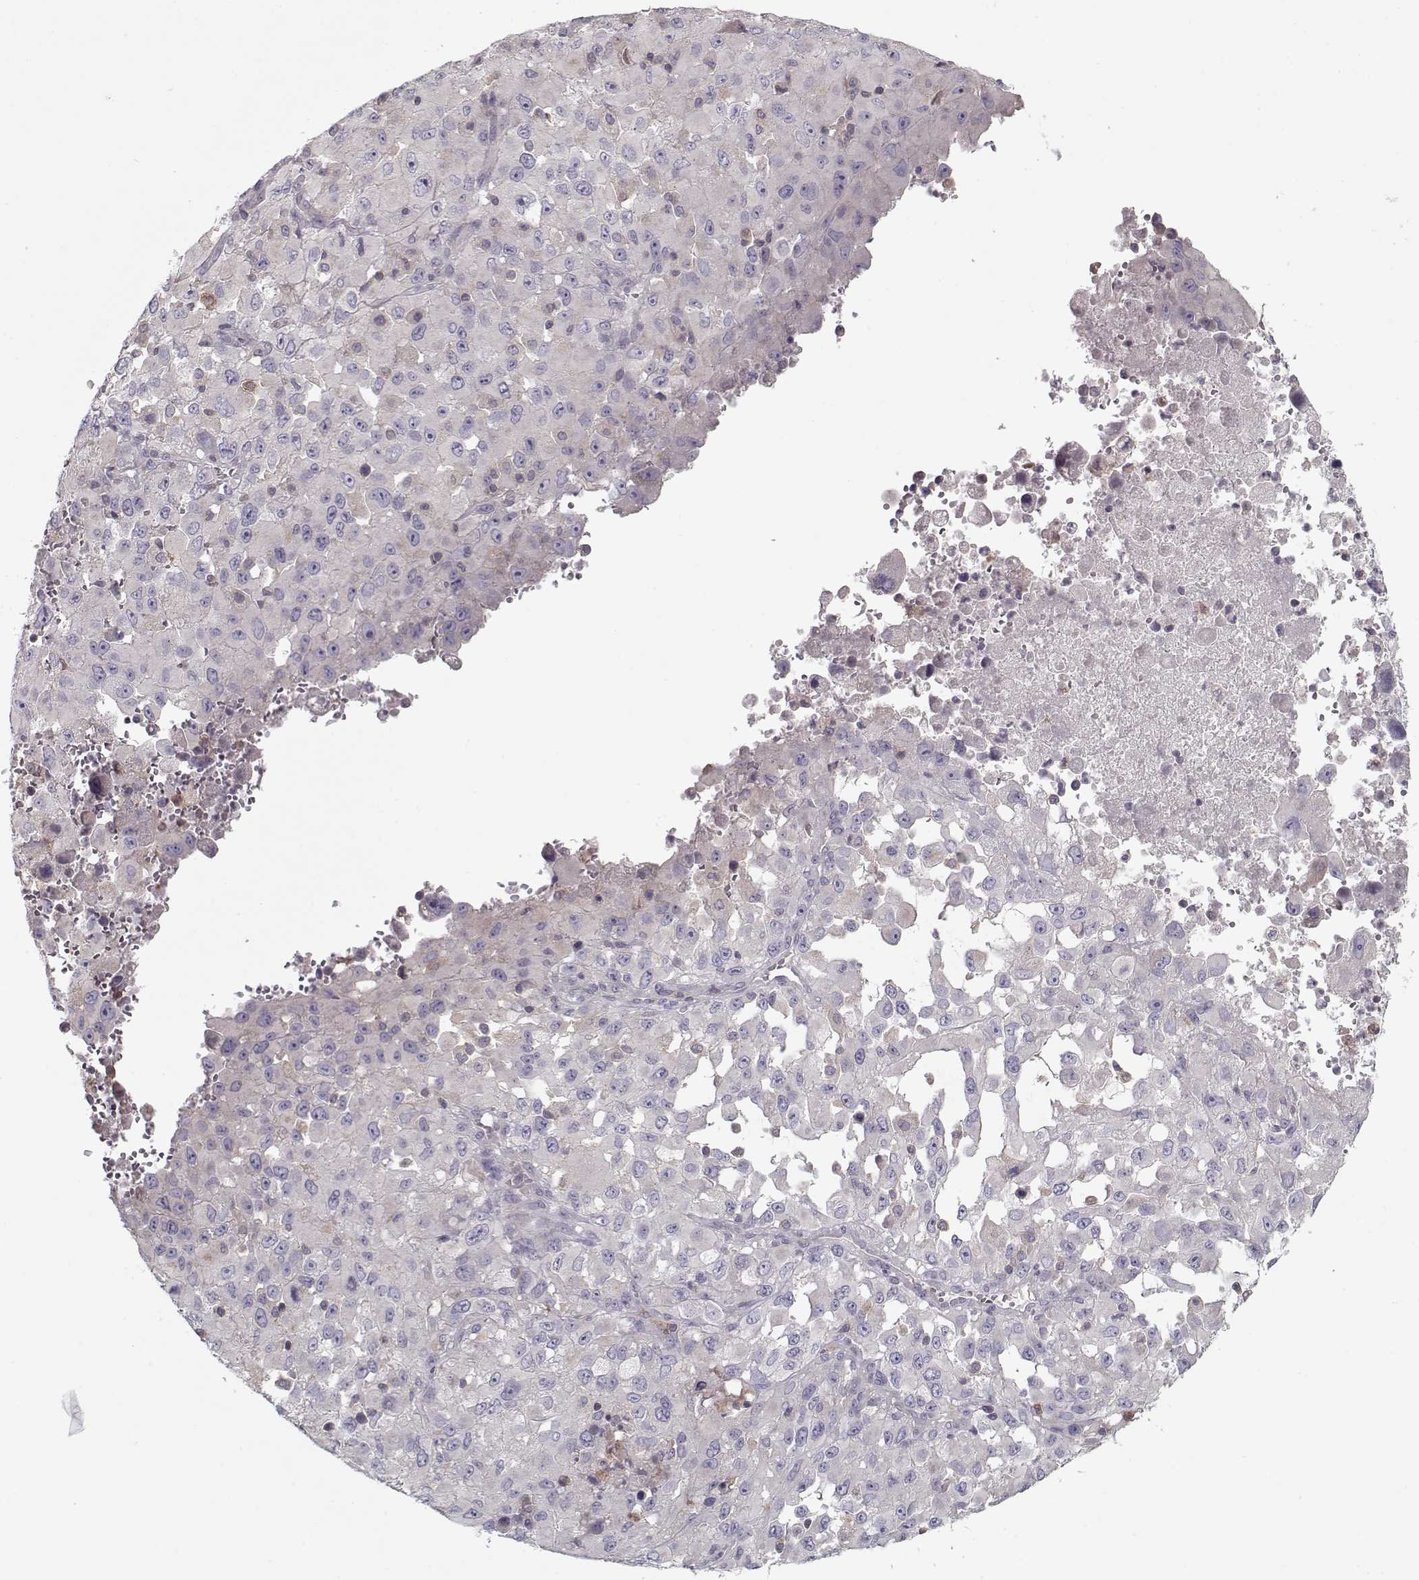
{"staining": {"intensity": "negative", "quantity": "none", "location": "none"}, "tissue": "melanoma", "cell_type": "Tumor cells", "image_type": "cancer", "snomed": [{"axis": "morphology", "description": "Malignant melanoma, Metastatic site"}, {"axis": "topography", "description": "Soft tissue"}], "caption": "An immunohistochemistry histopathology image of melanoma is shown. There is no staining in tumor cells of melanoma. The staining was performed using DAB to visualize the protein expression in brown, while the nuclei were stained in blue with hematoxylin (Magnification: 20x).", "gene": "UNC13D", "patient": {"sex": "male", "age": 50}}